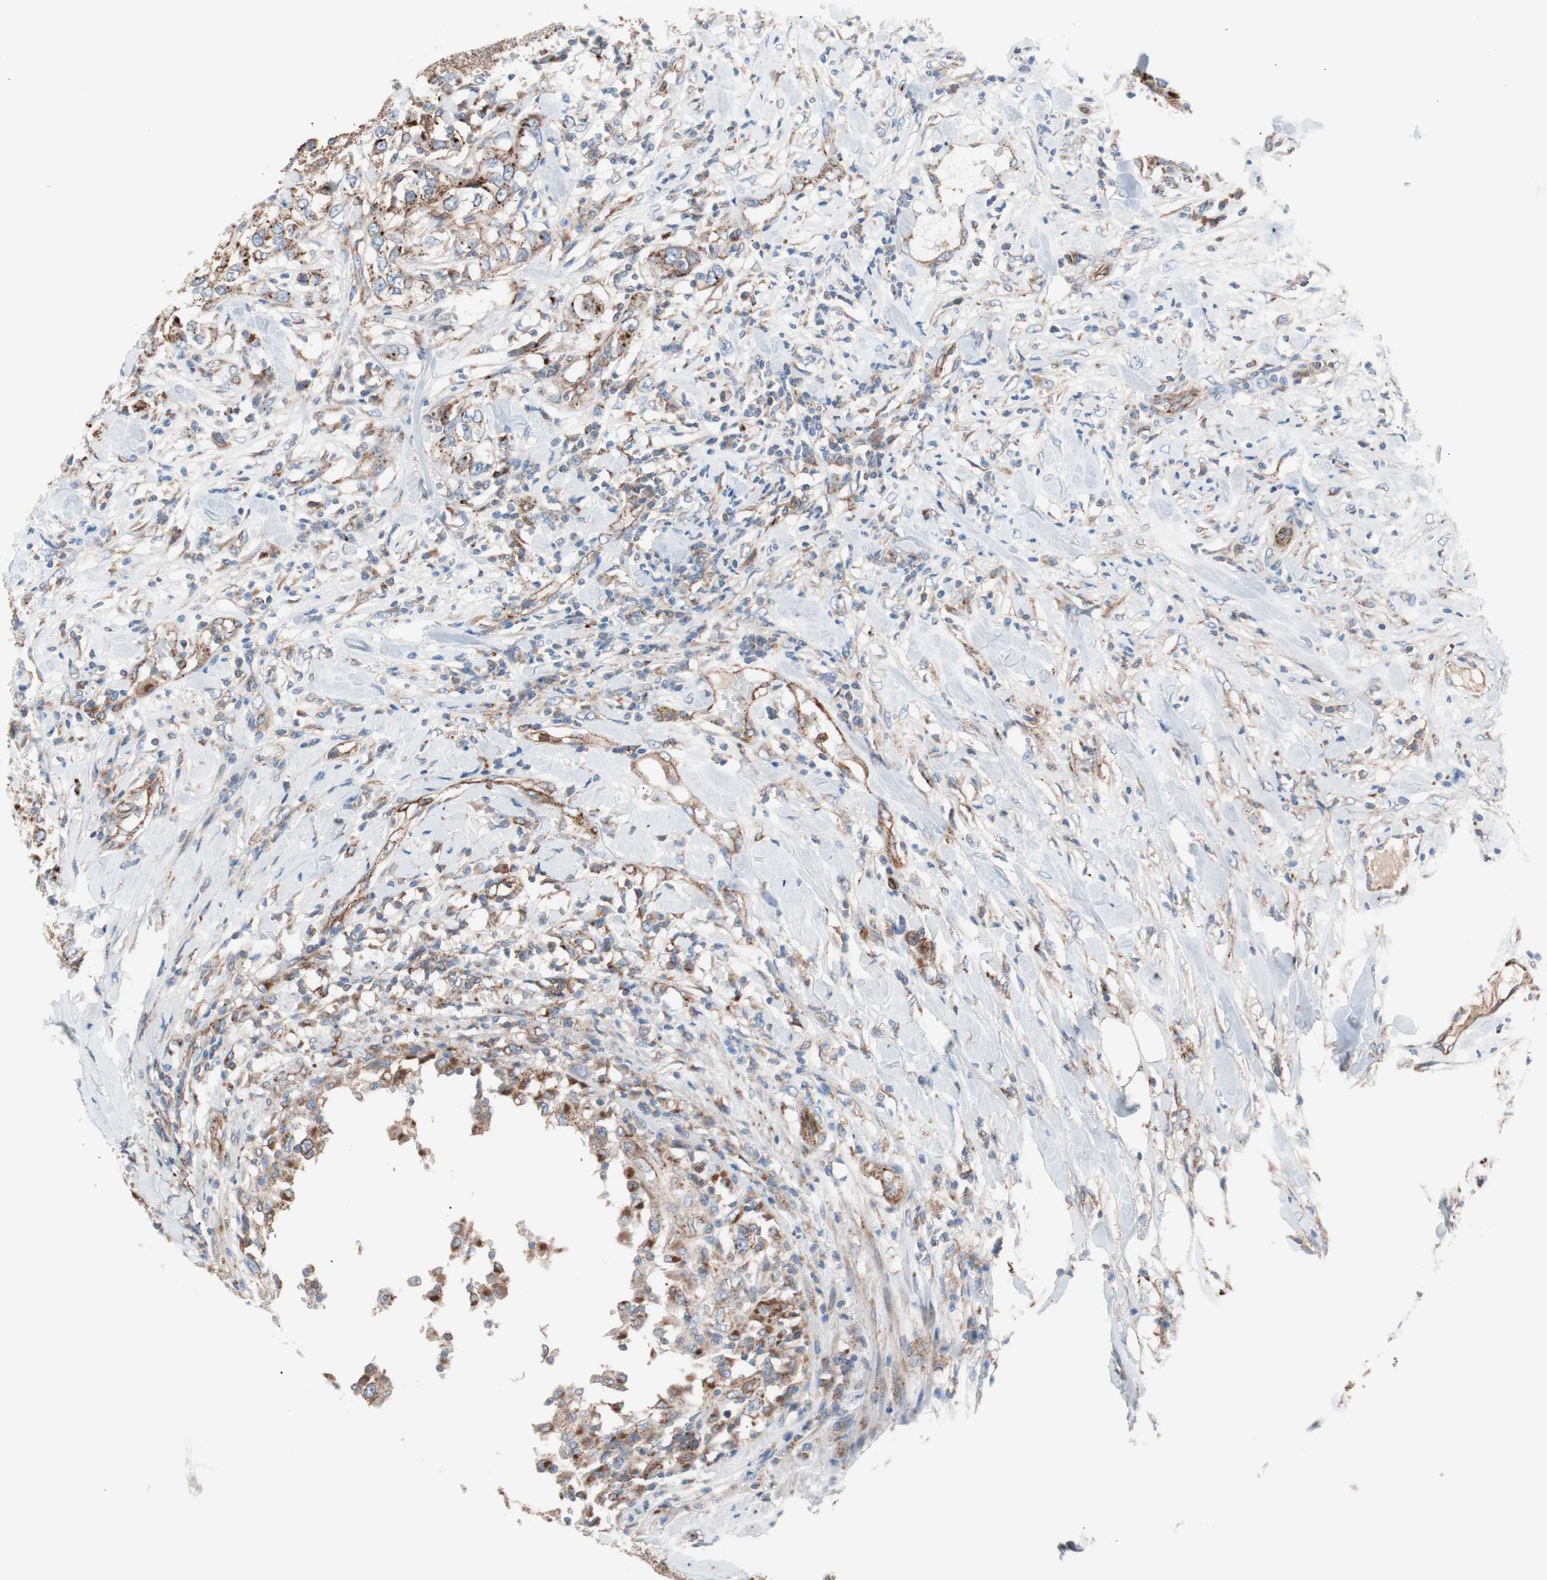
{"staining": {"intensity": "weak", "quantity": ">75%", "location": "cytoplasmic/membranous"}, "tissue": "urothelial cancer", "cell_type": "Tumor cells", "image_type": "cancer", "snomed": [{"axis": "morphology", "description": "Urothelial carcinoma, High grade"}, {"axis": "topography", "description": "Urinary bladder"}], "caption": "Immunohistochemical staining of urothelial cancer displays low levels of weak cytoplasmic/membranous protein staining in approximately >75% of tumor cells.", "gene": "FLOT2", "patient": {"sex": "female", "age": 80}}